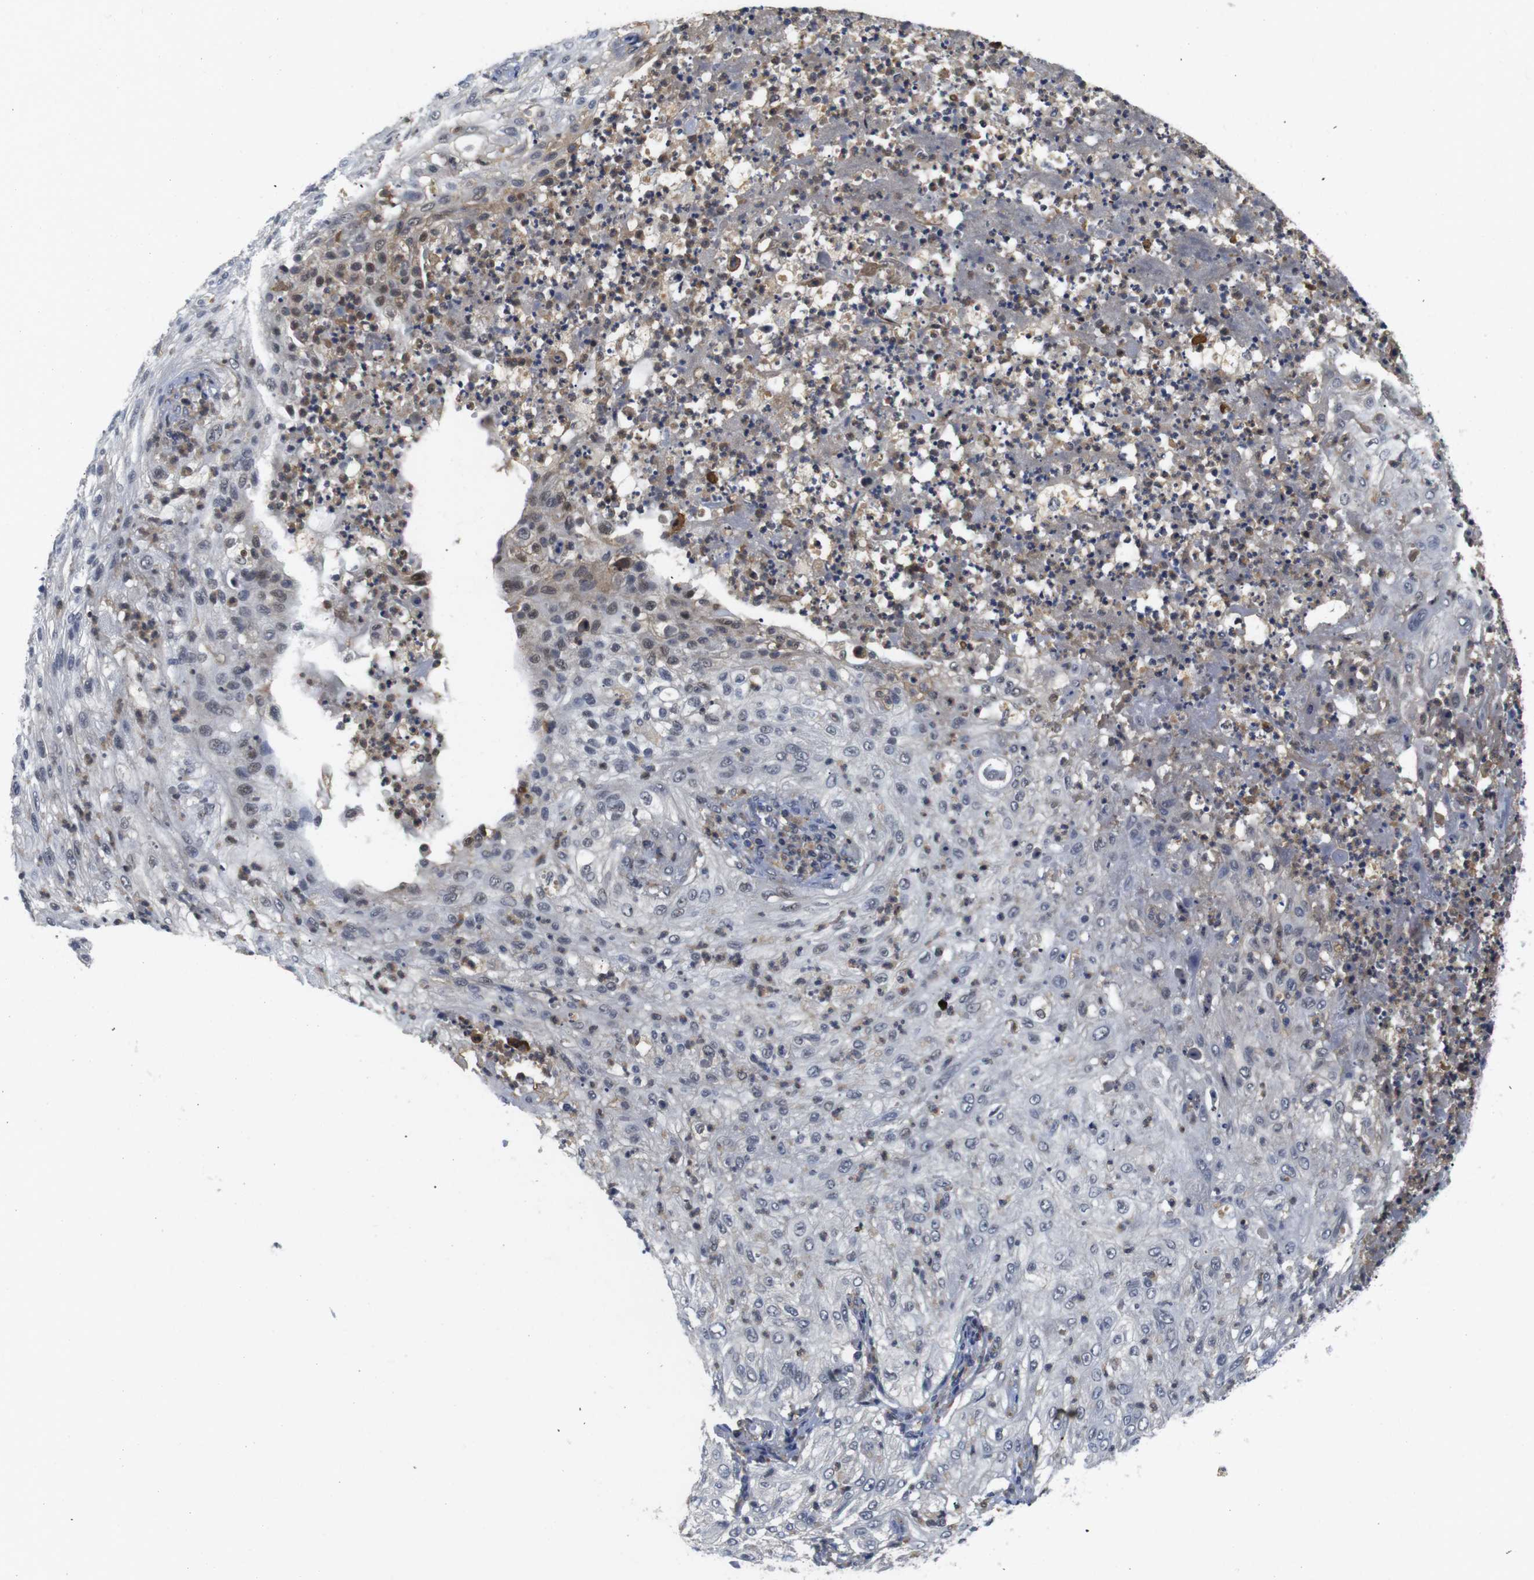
{"staining": {"intensity": "negative", "quantity": "none", "location": "none"}, "tissue": "lung cancer", "cell_type": "Tumor cells", "image_type": "cancer", "snomed": [{"axis": "morphology", "description": "Inflammation, NOS"}, {"axis": "morphology", "description": "Squamous cell carcinoma, NOS"}, {"axis": "topography", "description": "Lymph node"}, {"axis": "topography", "description": "Soft tissue"}, {"axis": "topography", "description": "Lung"}], "caption": "The photomicrograph reveals no staining of tumor cells in squamous cell carcinoma (lung).", "gene": "FNTA", "patient": {"sex": "male", "age": 66}}